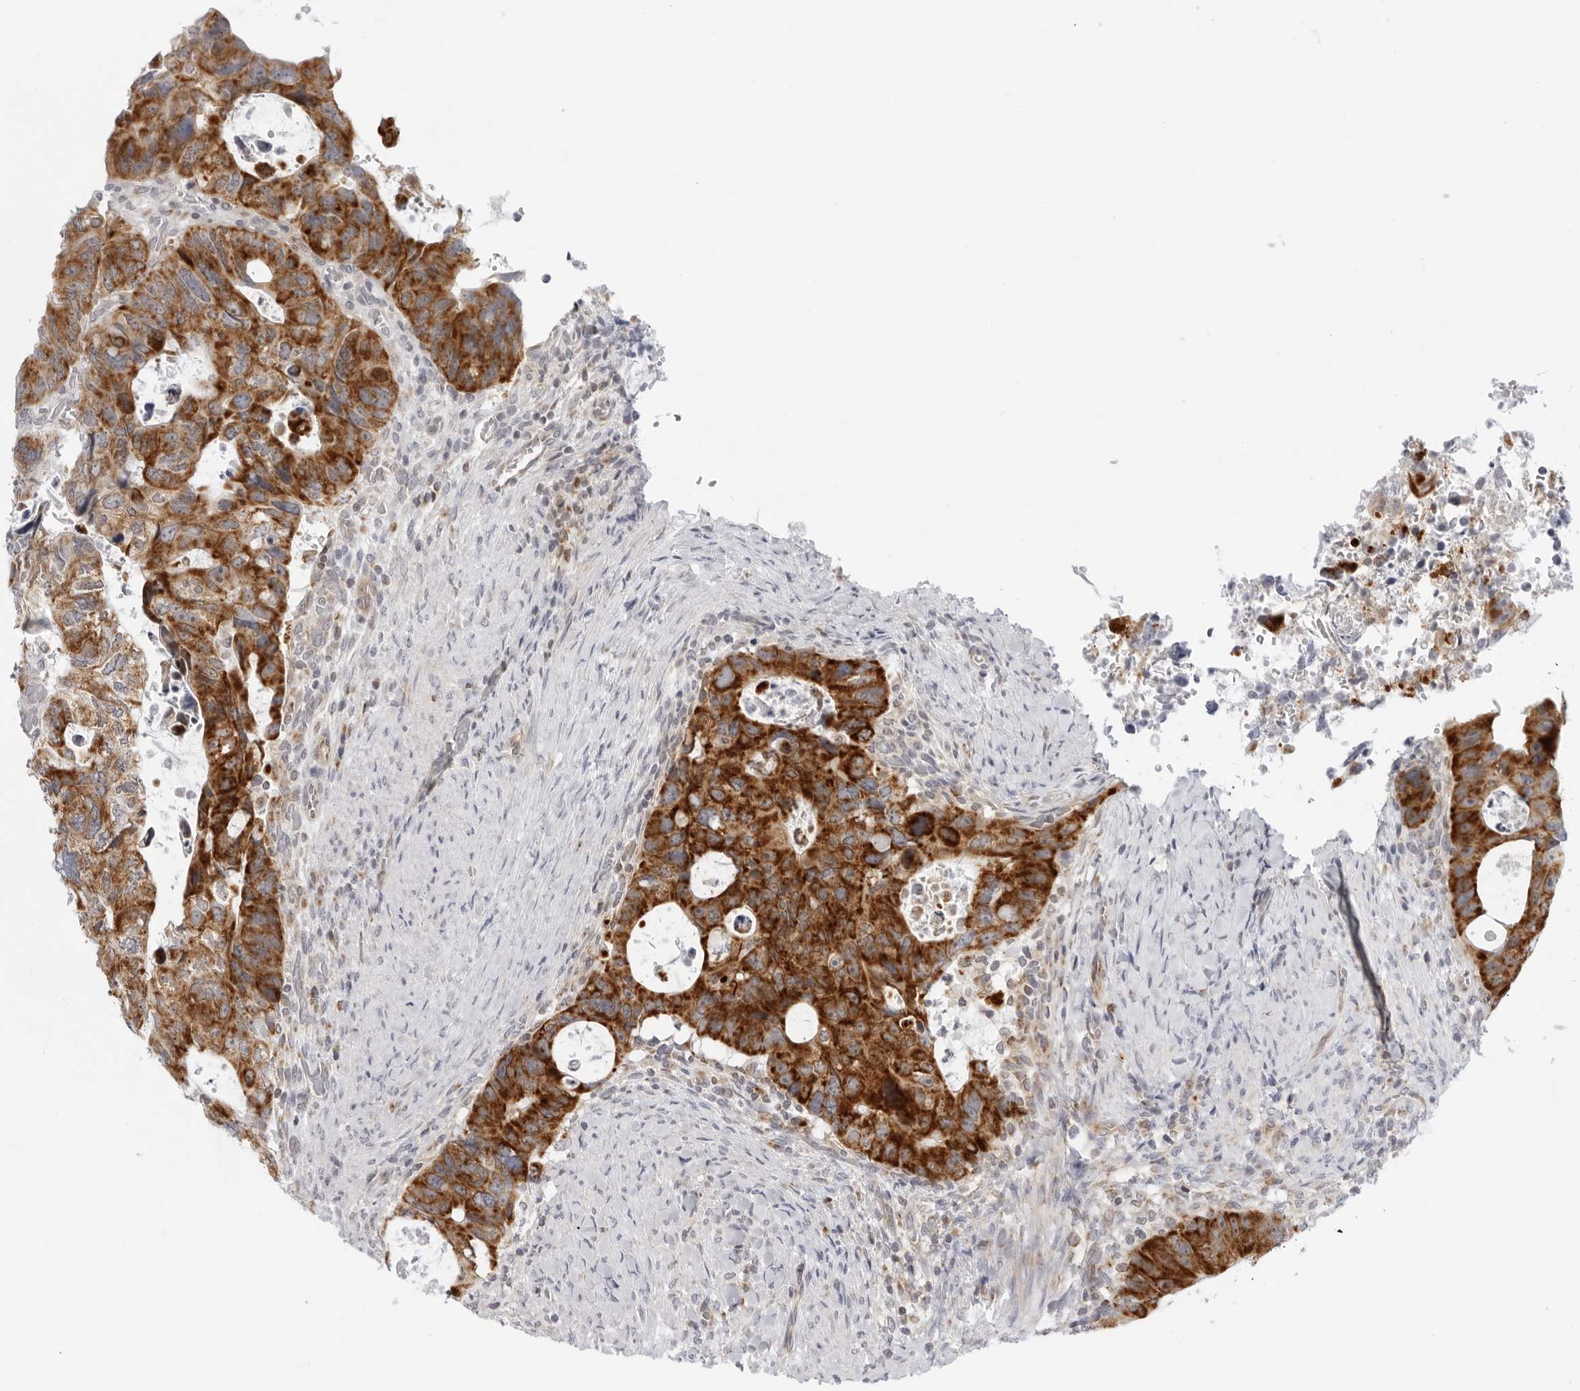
{"staining": {"intensity": "strong", "quantity": ">75%", "location": "cytoplasmic/membranous"}, "tissue": "colorectal cancer", "cell_type": "Tumor cells", "image_type": "cancer", "snomed": [{"axis": "morphology", "description": "Adenocarcinoma, NOS"}, {"axis": "topography", "description": "Rectum"}], "caption": "Tumor cells exhibit high levels of strong cytoplasmic/membranous expression in about >75% of cells in human colorectal cancer (adenocarcinoma).", "gene": "CIART", "patient": {"sex": "male", "age": 59}}